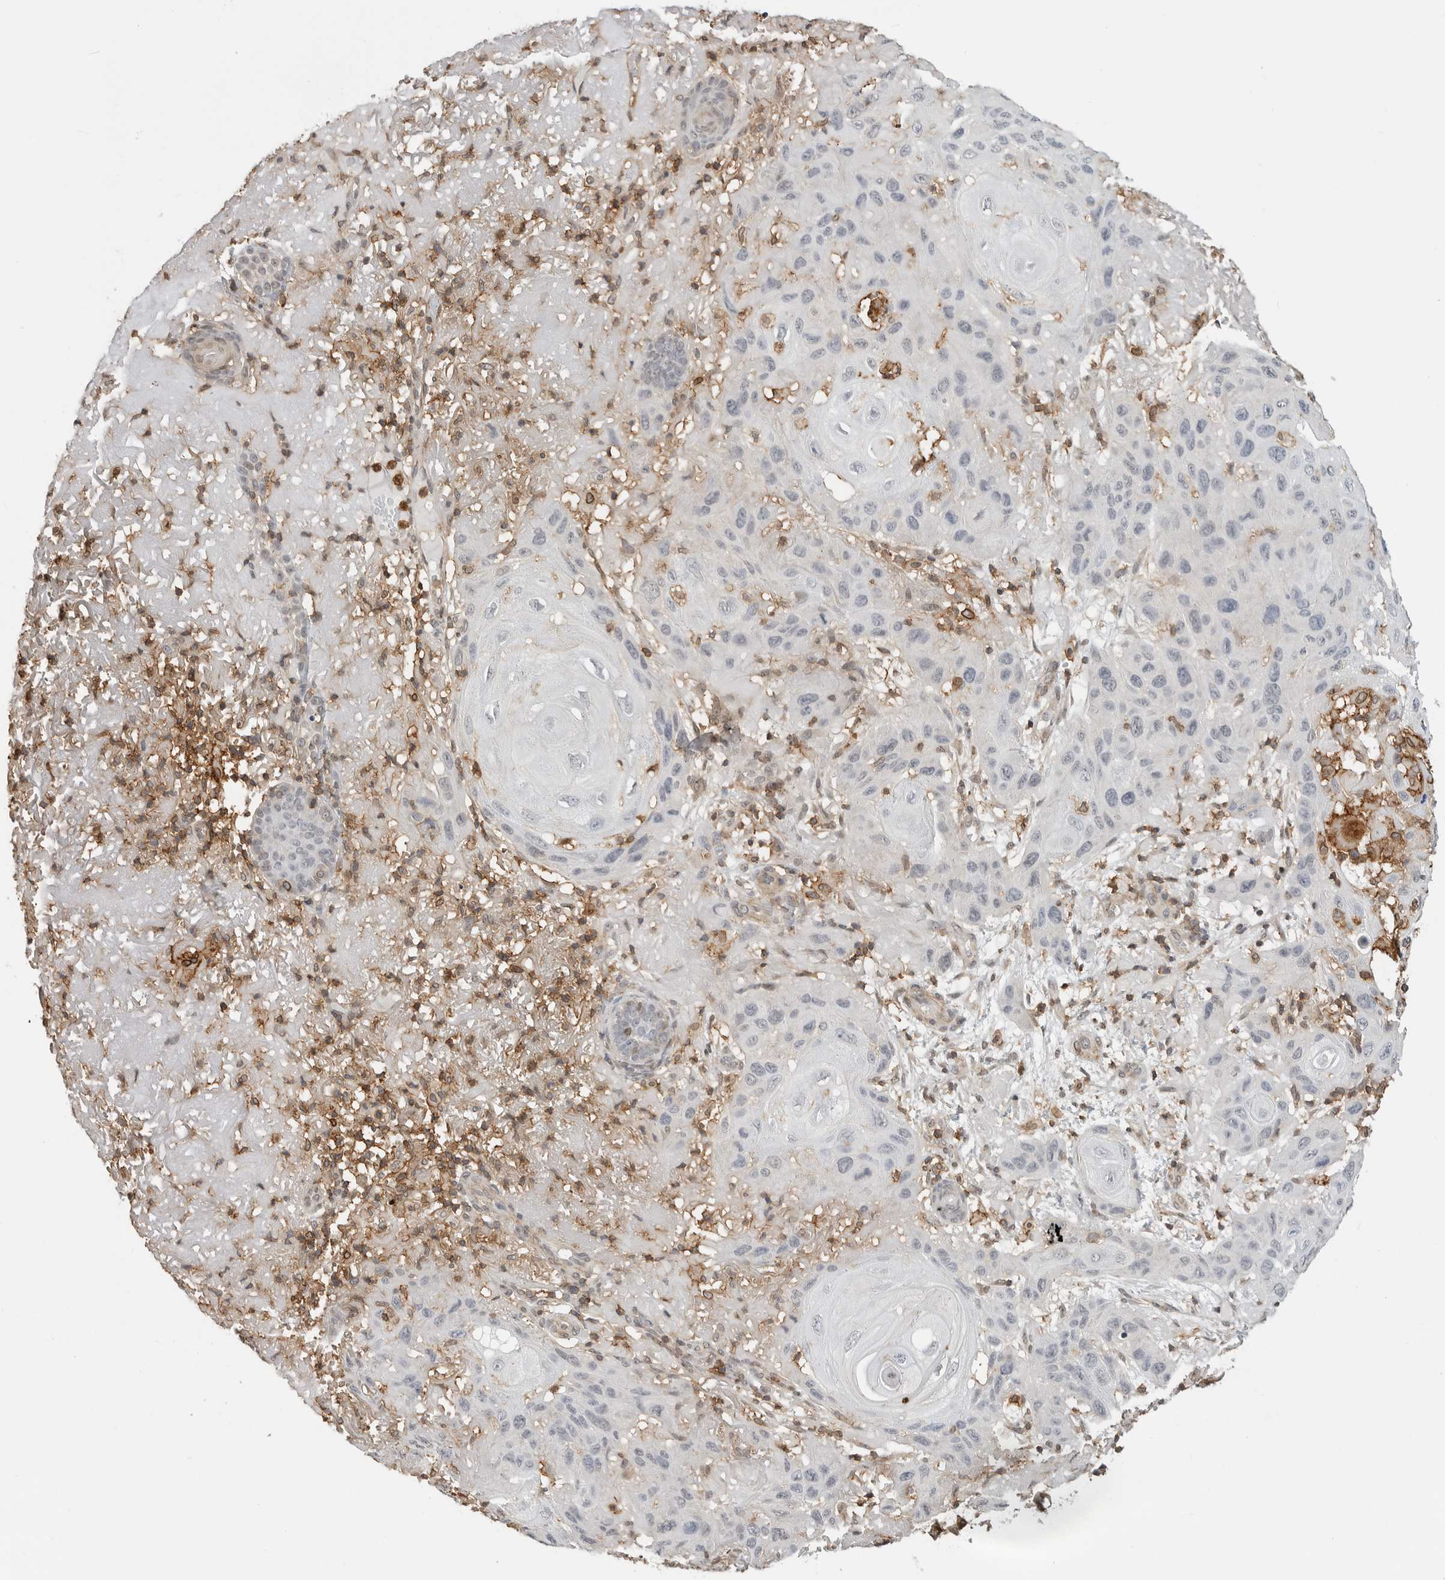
{"staining": {"intensity": "negative", "quantity": "none", "location": "none"}, "tissue": "skin cancer", "cell_type": "Tumor cells", "image_type": "cancer", "snomed": [{"axis": "morphology", "description": "Normal tissue, NOS"}, {"axis": "morphology", "description": "Squamous cell carcinoma, NOS"}, {"axis": "topography", "description": "Skin"}], "caption": "Immunohistochemical staining of human skin cancer (squamous cell carcinoma) exhibits no significant staining in tumor cells. (IHC, brightfield microscopy, high magnification).", "gene": "ANXA11", "patient": {"sex": "female", "age": 96}}